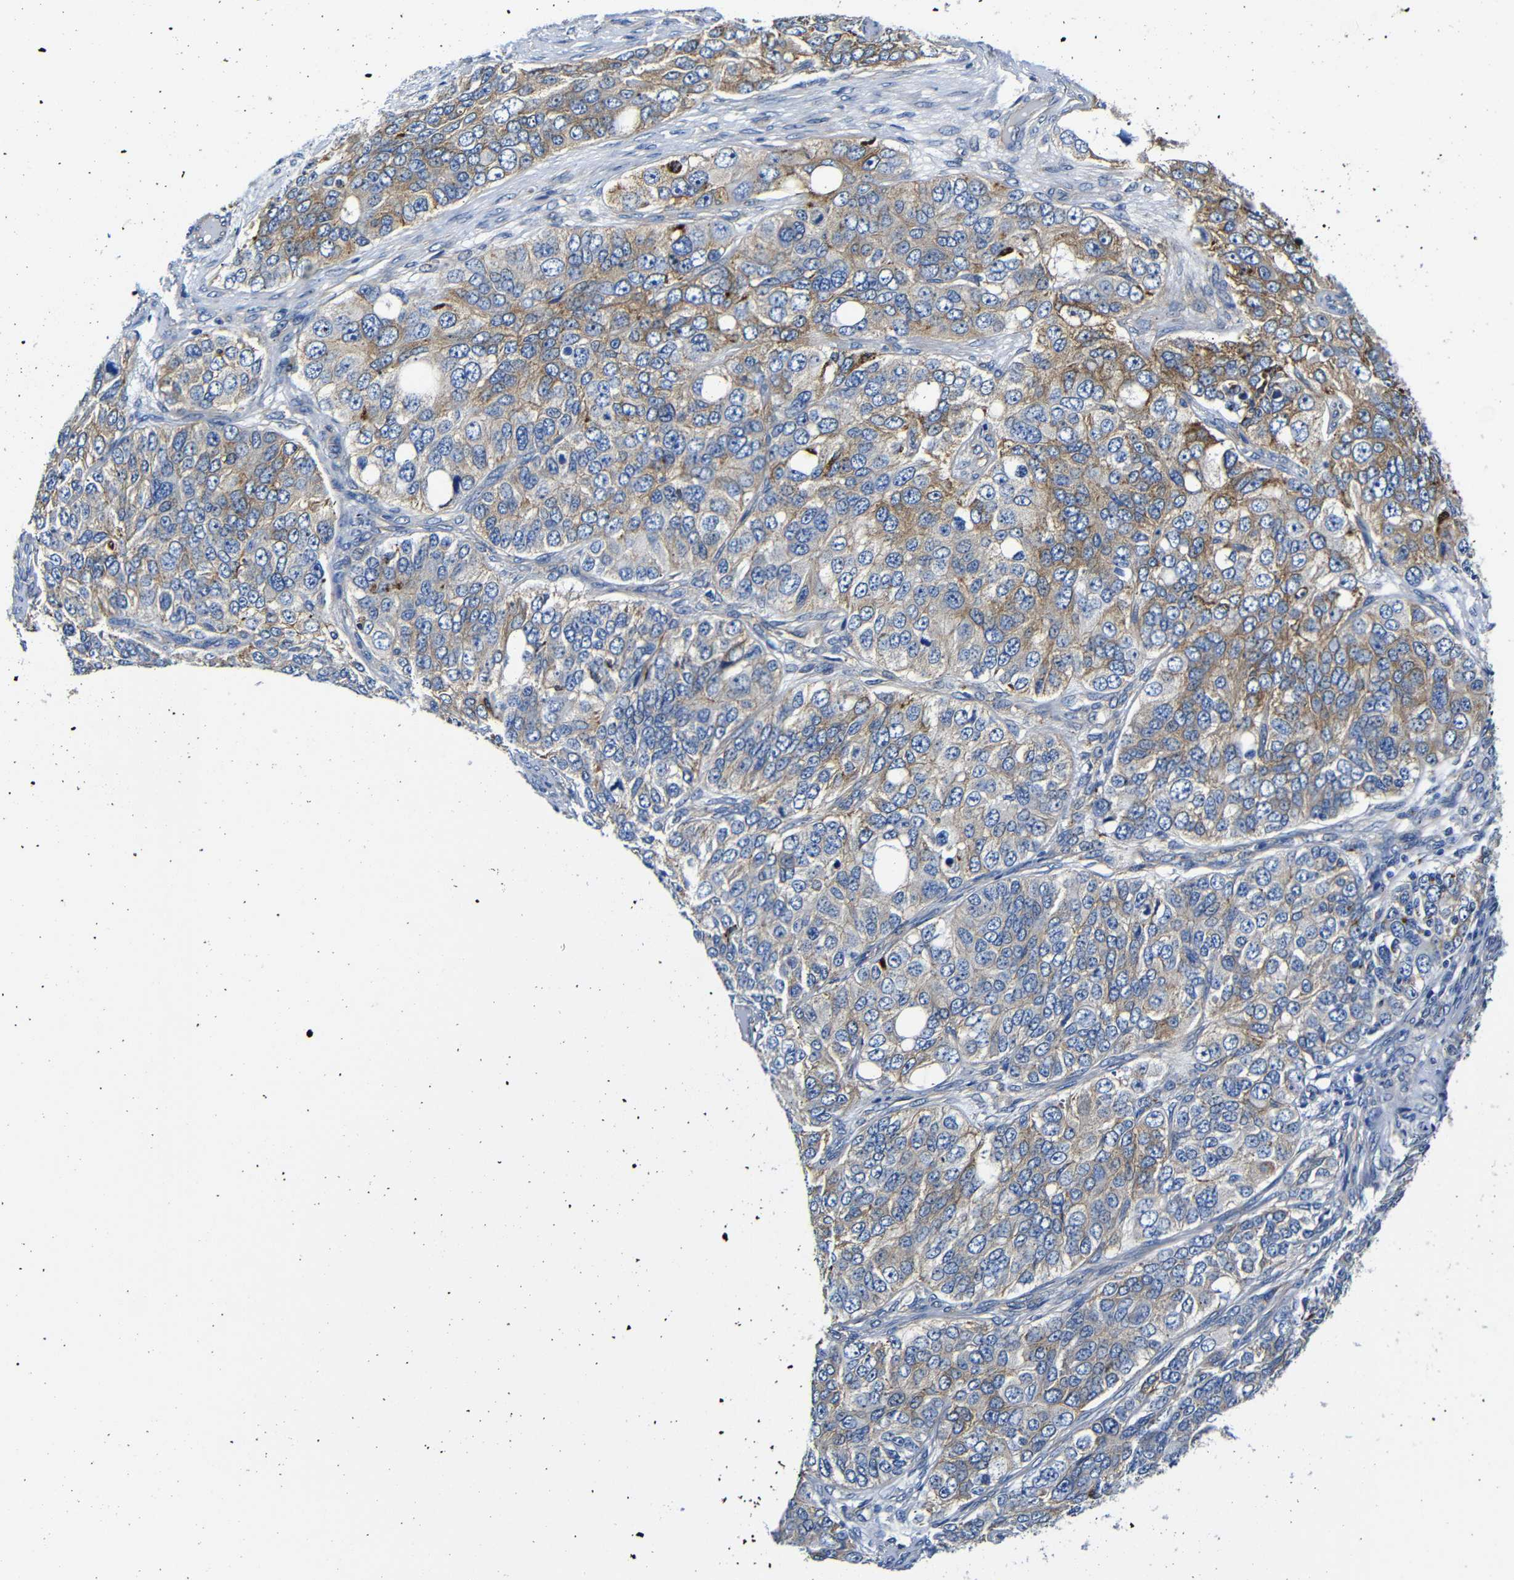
{"staining": {"intensity": "moderate", "quantity": "25%-75%", "location": "cytoplasmic/membranous"}, "tissue": "ovarian cancer", "cell_type": "Tumor cells", "image_type": "cancer", "snomed": [{"axis": "morphology", "description": "Carcinoma, endometroid"}, {"axis": "topography", "description": "Ovary"}], "caption": "Moderate cytoplasmic/membranous staining is present in approximately 25%-75% of tumor cells in endometroid carcinoma (ovarian).", "gene": "GIMAP2", "patient": {"sex": "female", "age": 51}}